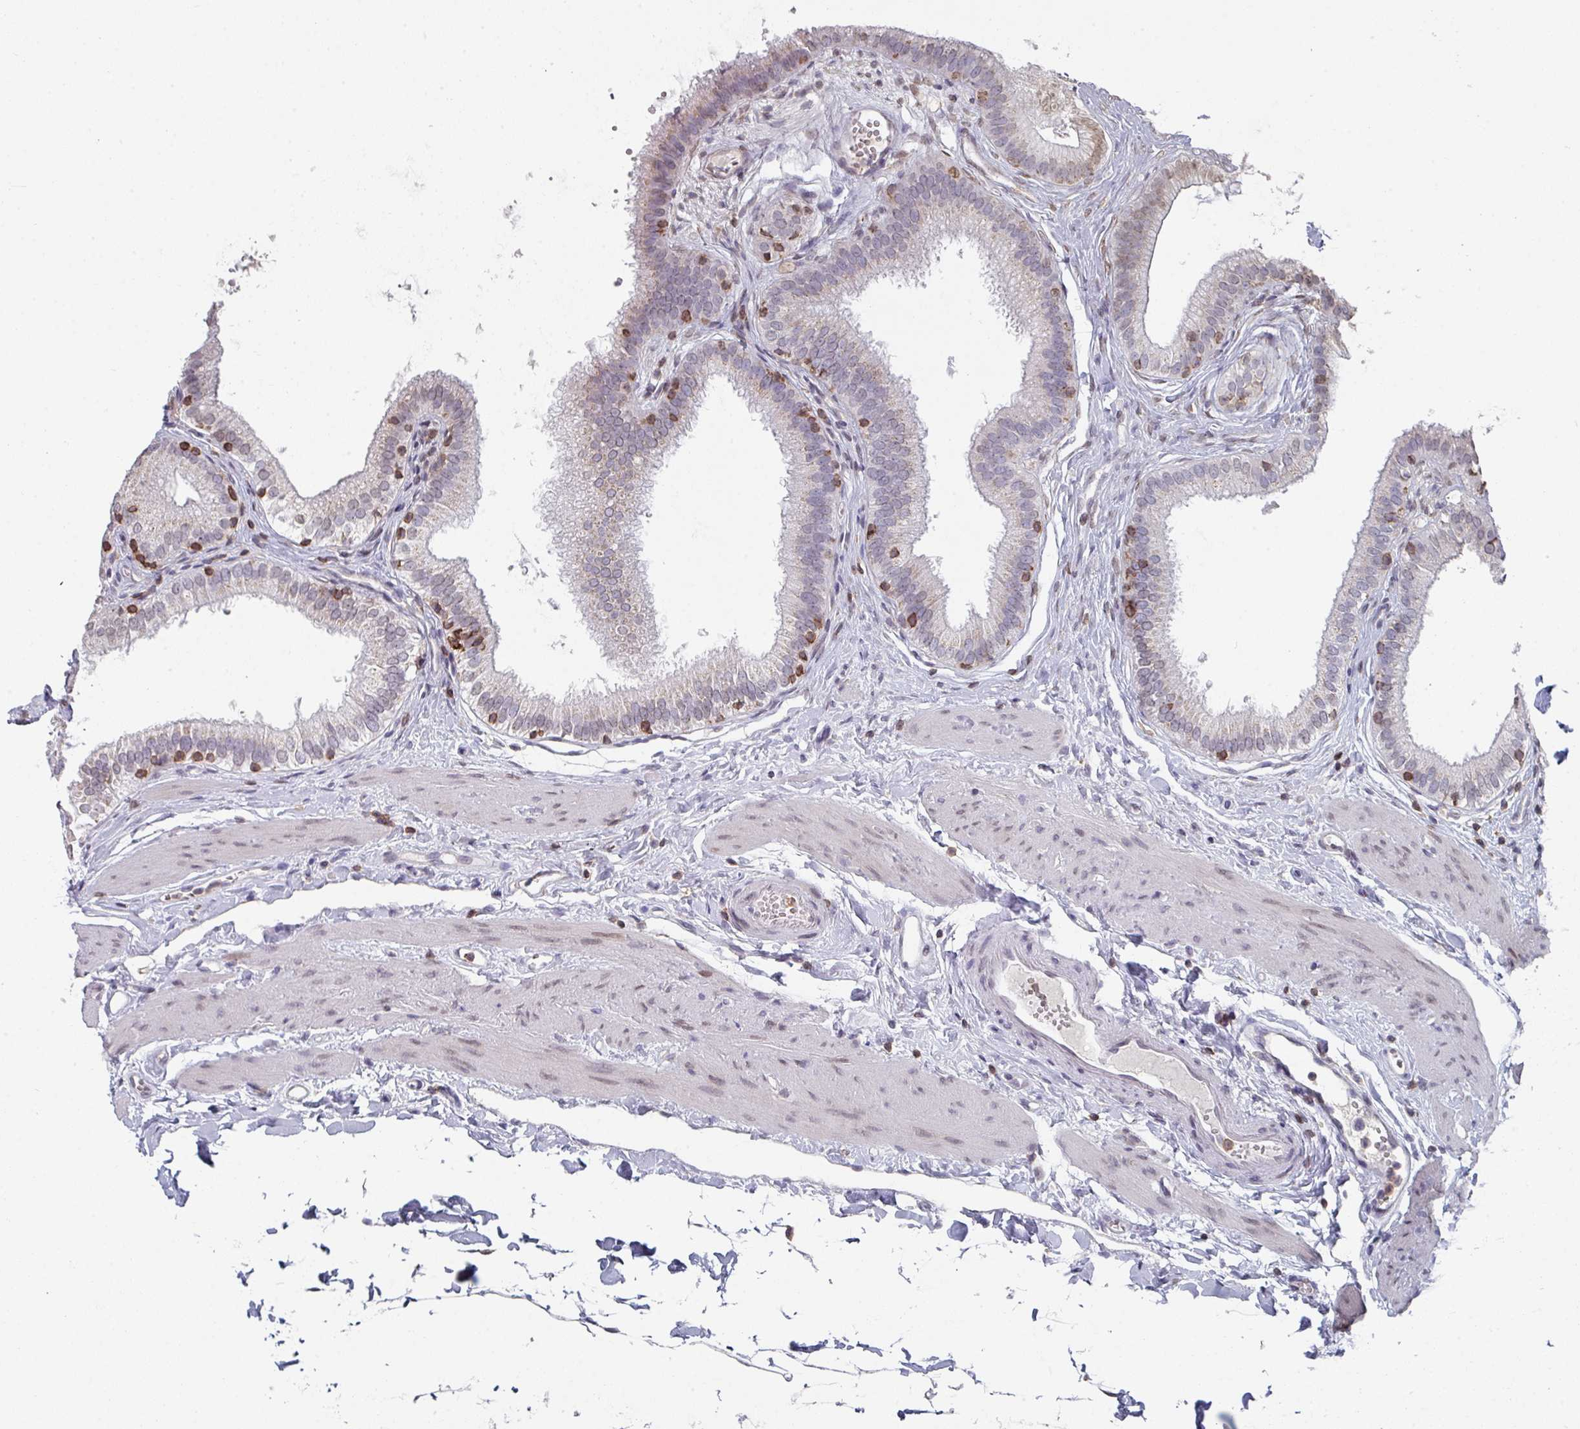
{"staining": {"intensity": "weak", "quantity": "<25%", "location": "cytoplasmic/membranous"}, "tissue": "gallbladder", "cell_type": "Glandular cells", "image_type": "normal", "snomed": [{"axis": "morphology", "description": "Normal tissue, NOS"}, {"axis": "topography", "description": "Gallbladder"}], "caption": "DAB (3,3'-diaminobenzidine) immunohistochemical staining of unremarkable gallbladder demonstrates no significant staining in glandular cells. Brightfield microscopy of immunohistochemistry stained with DAB (brown) and hematoxylin (blue), captured at high magnification.", "gene": "RASAL3", "patient": {"sex": "female", "age": 54}}